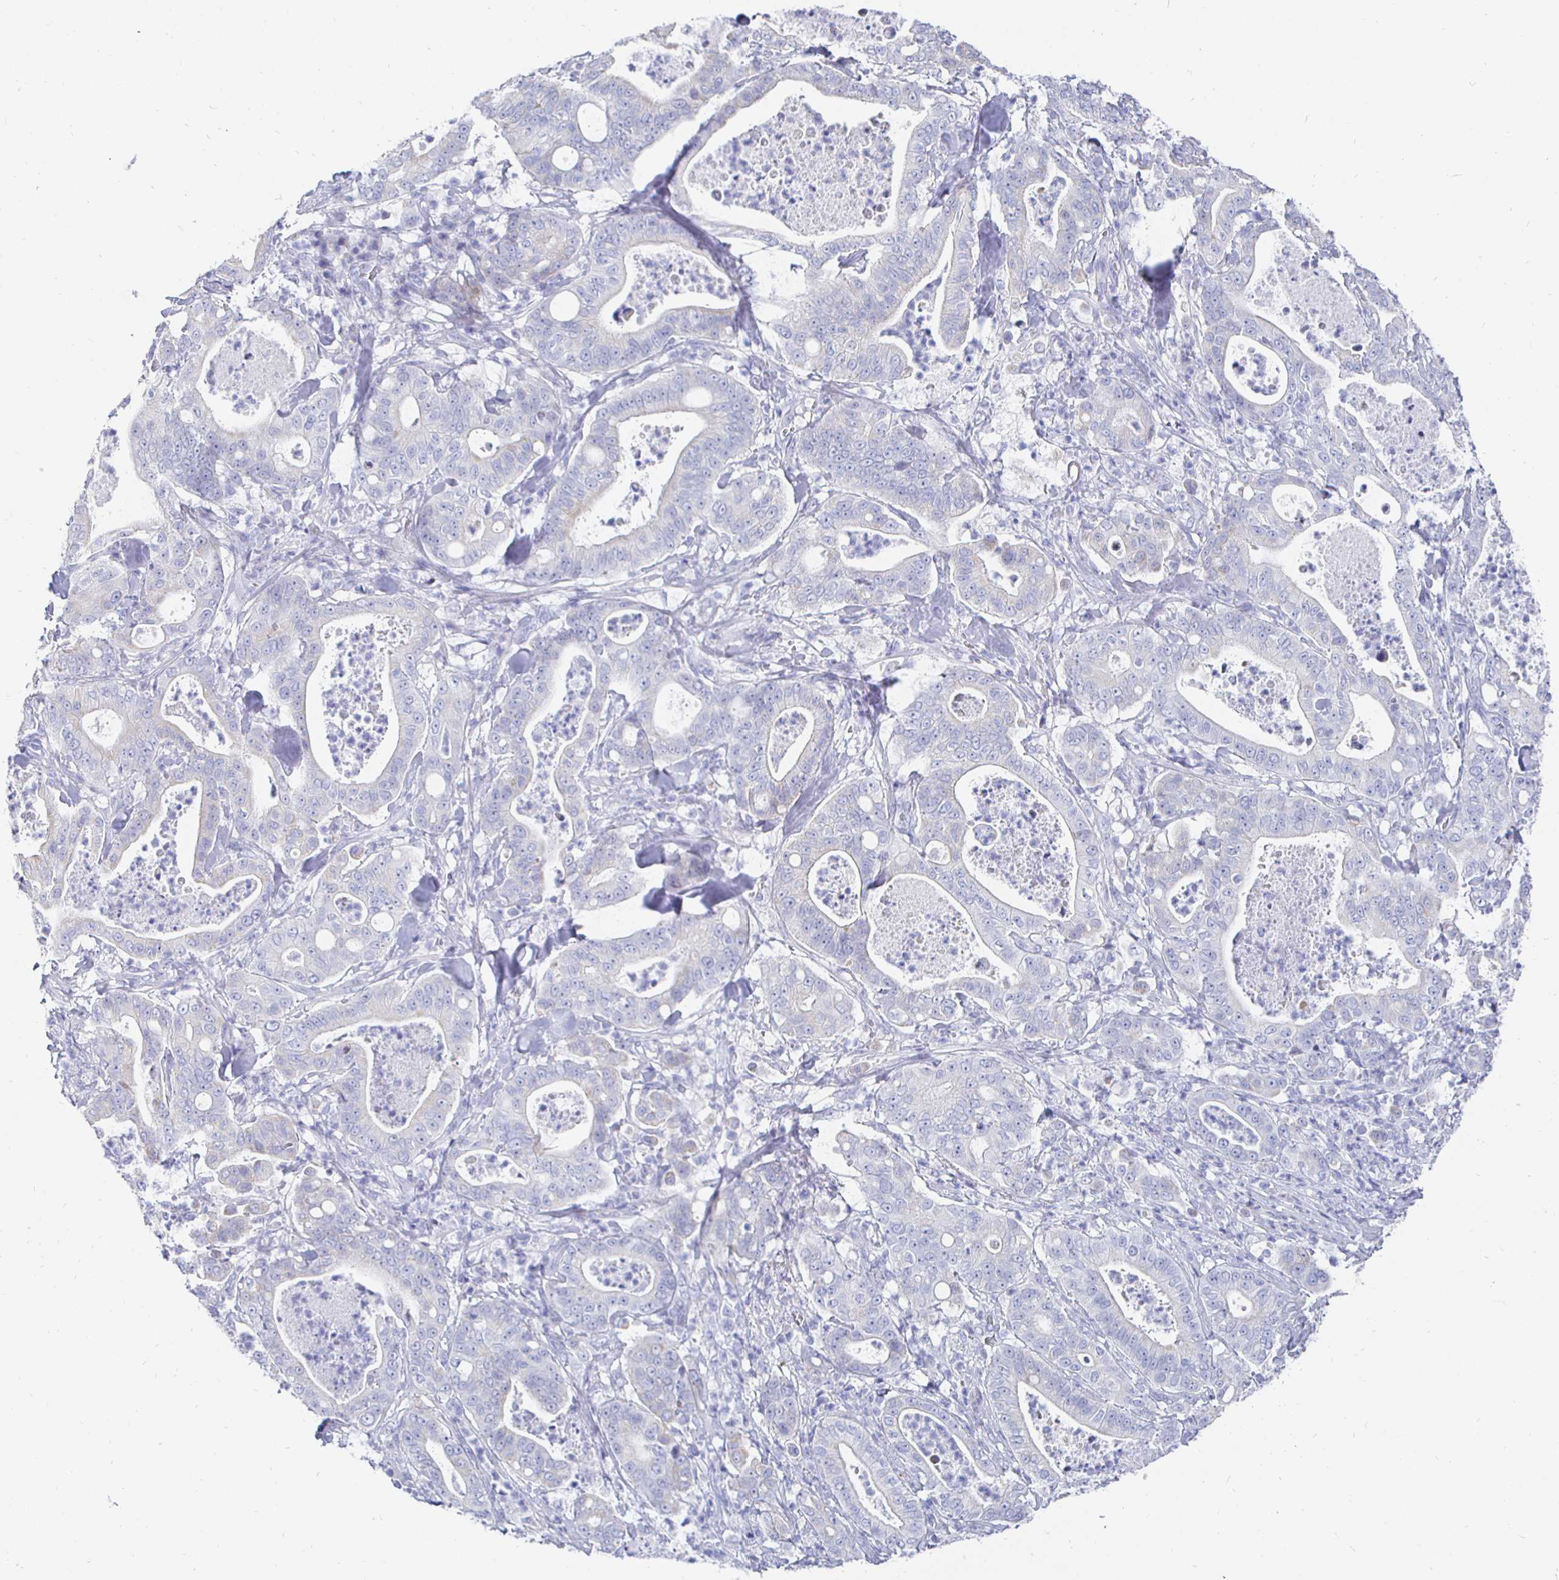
{"staining": {"intensity": "negative", "quantity": "none", "location": "none"}, "tissue": "pancreatic cancer", "cell_type": "Tumor cells", "image_type": "cancer", "snomed": [{"axis": "morphology", "description": "Adenocarcinoma, NOS"}, {"axis": "topography", "description": "Pancreas"}], "caption": "Immunohistochemical staining of pancreatic cancer (adenocarcinoma) shows no significant expression in tumor cells.", "gene": "CR2", "patient": {"sex": "male", "age": 71}}